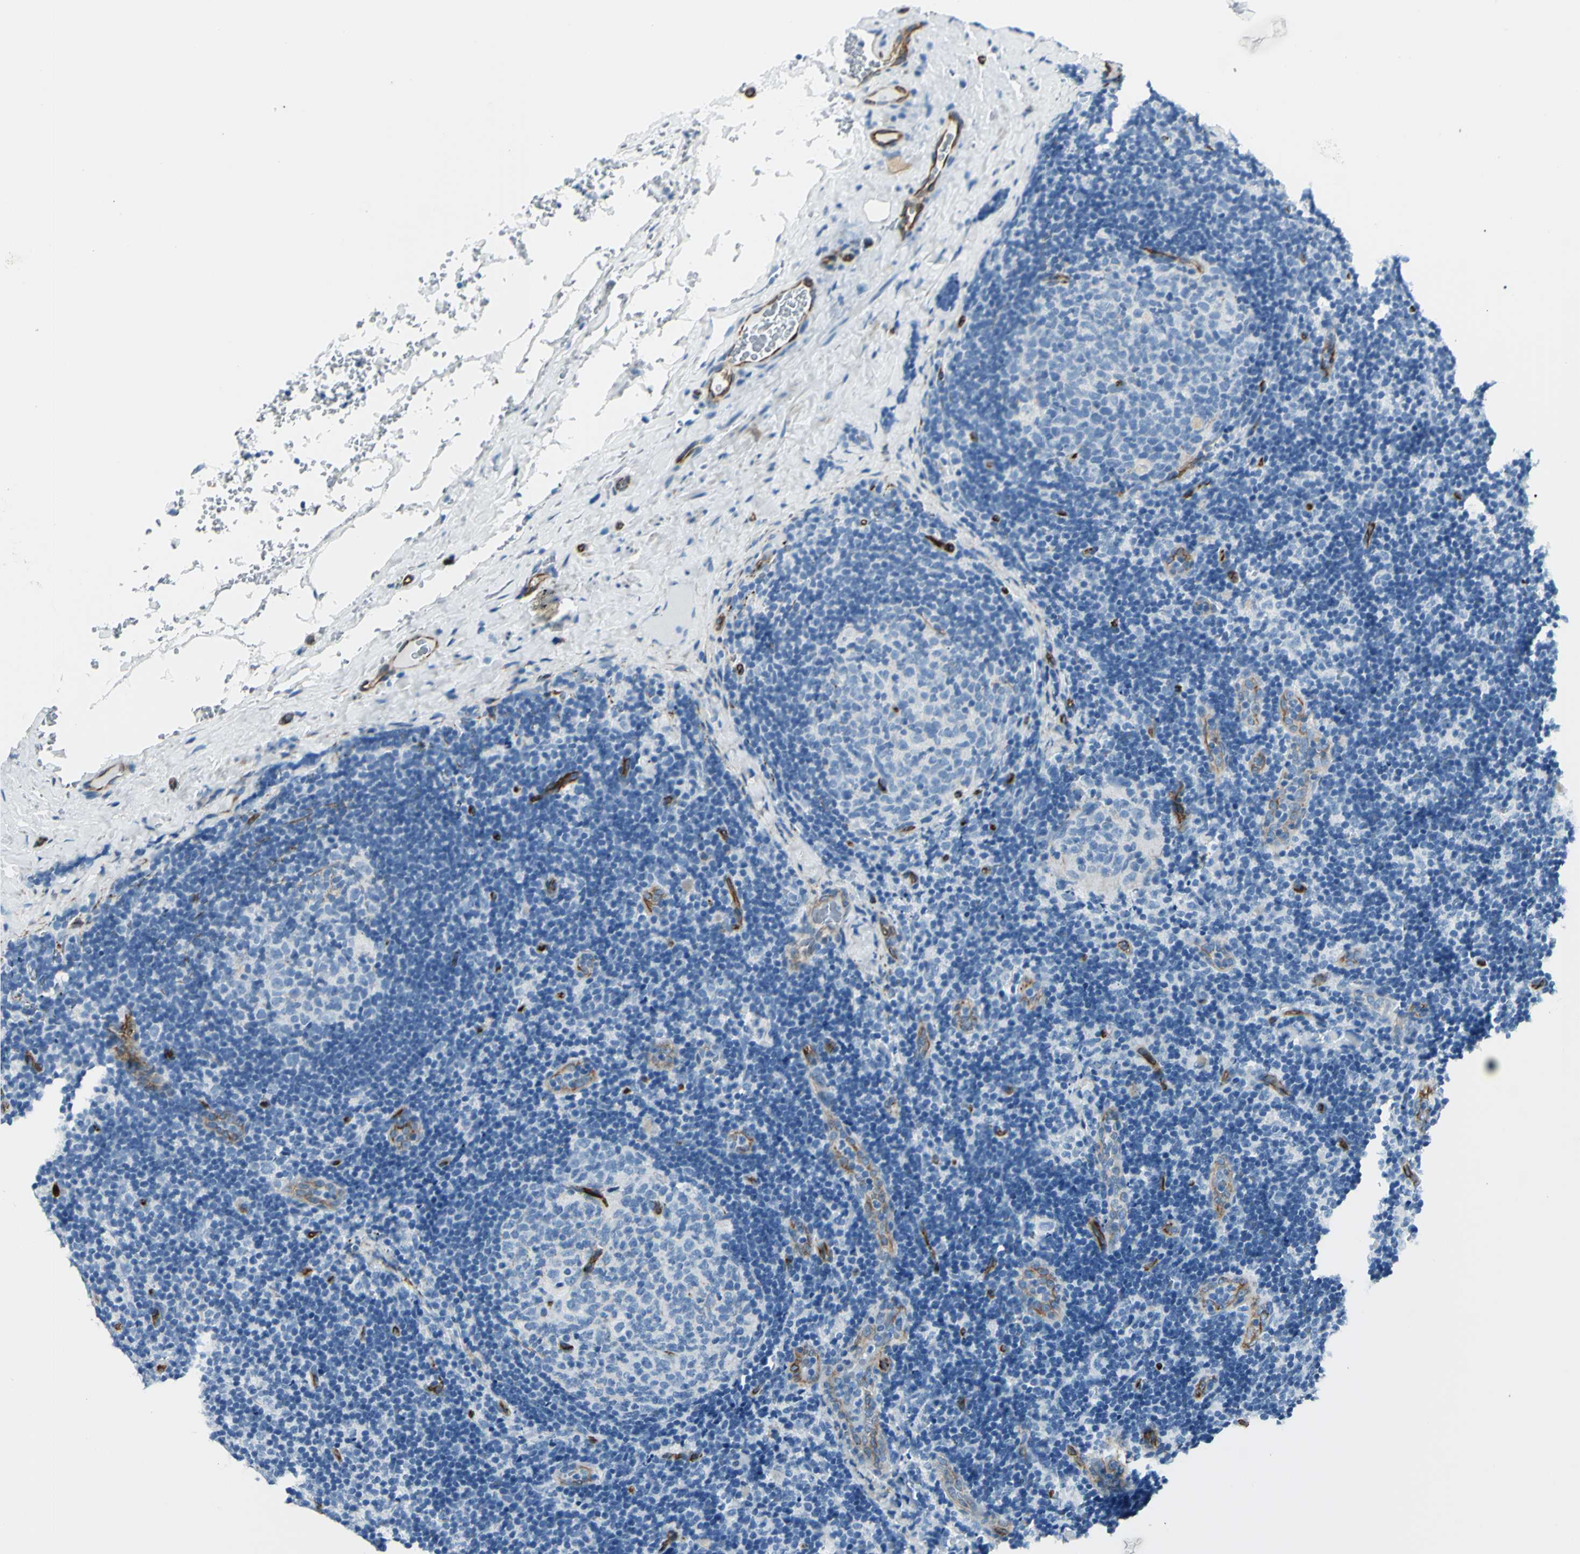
{"staining": {"intensity": "negative", "quantity": "none", "location": "none"}, "tissue": "lymph node", "cell_type": "Germinal center cells", "image_type": "normal", "snomed": [{"axis": "morphology", "description": "Normal tissue, NOS"}, {"axis": "topography", "description": "Lymph node"}], "caption": "An immunohistochemistry (IHC) photomicrograph of unremarkable lymph node is shown. There is no staining in germinal center cells of lymph node.", "gene": "PTH2R", "patient": {"sex": "female", "age": 14}}